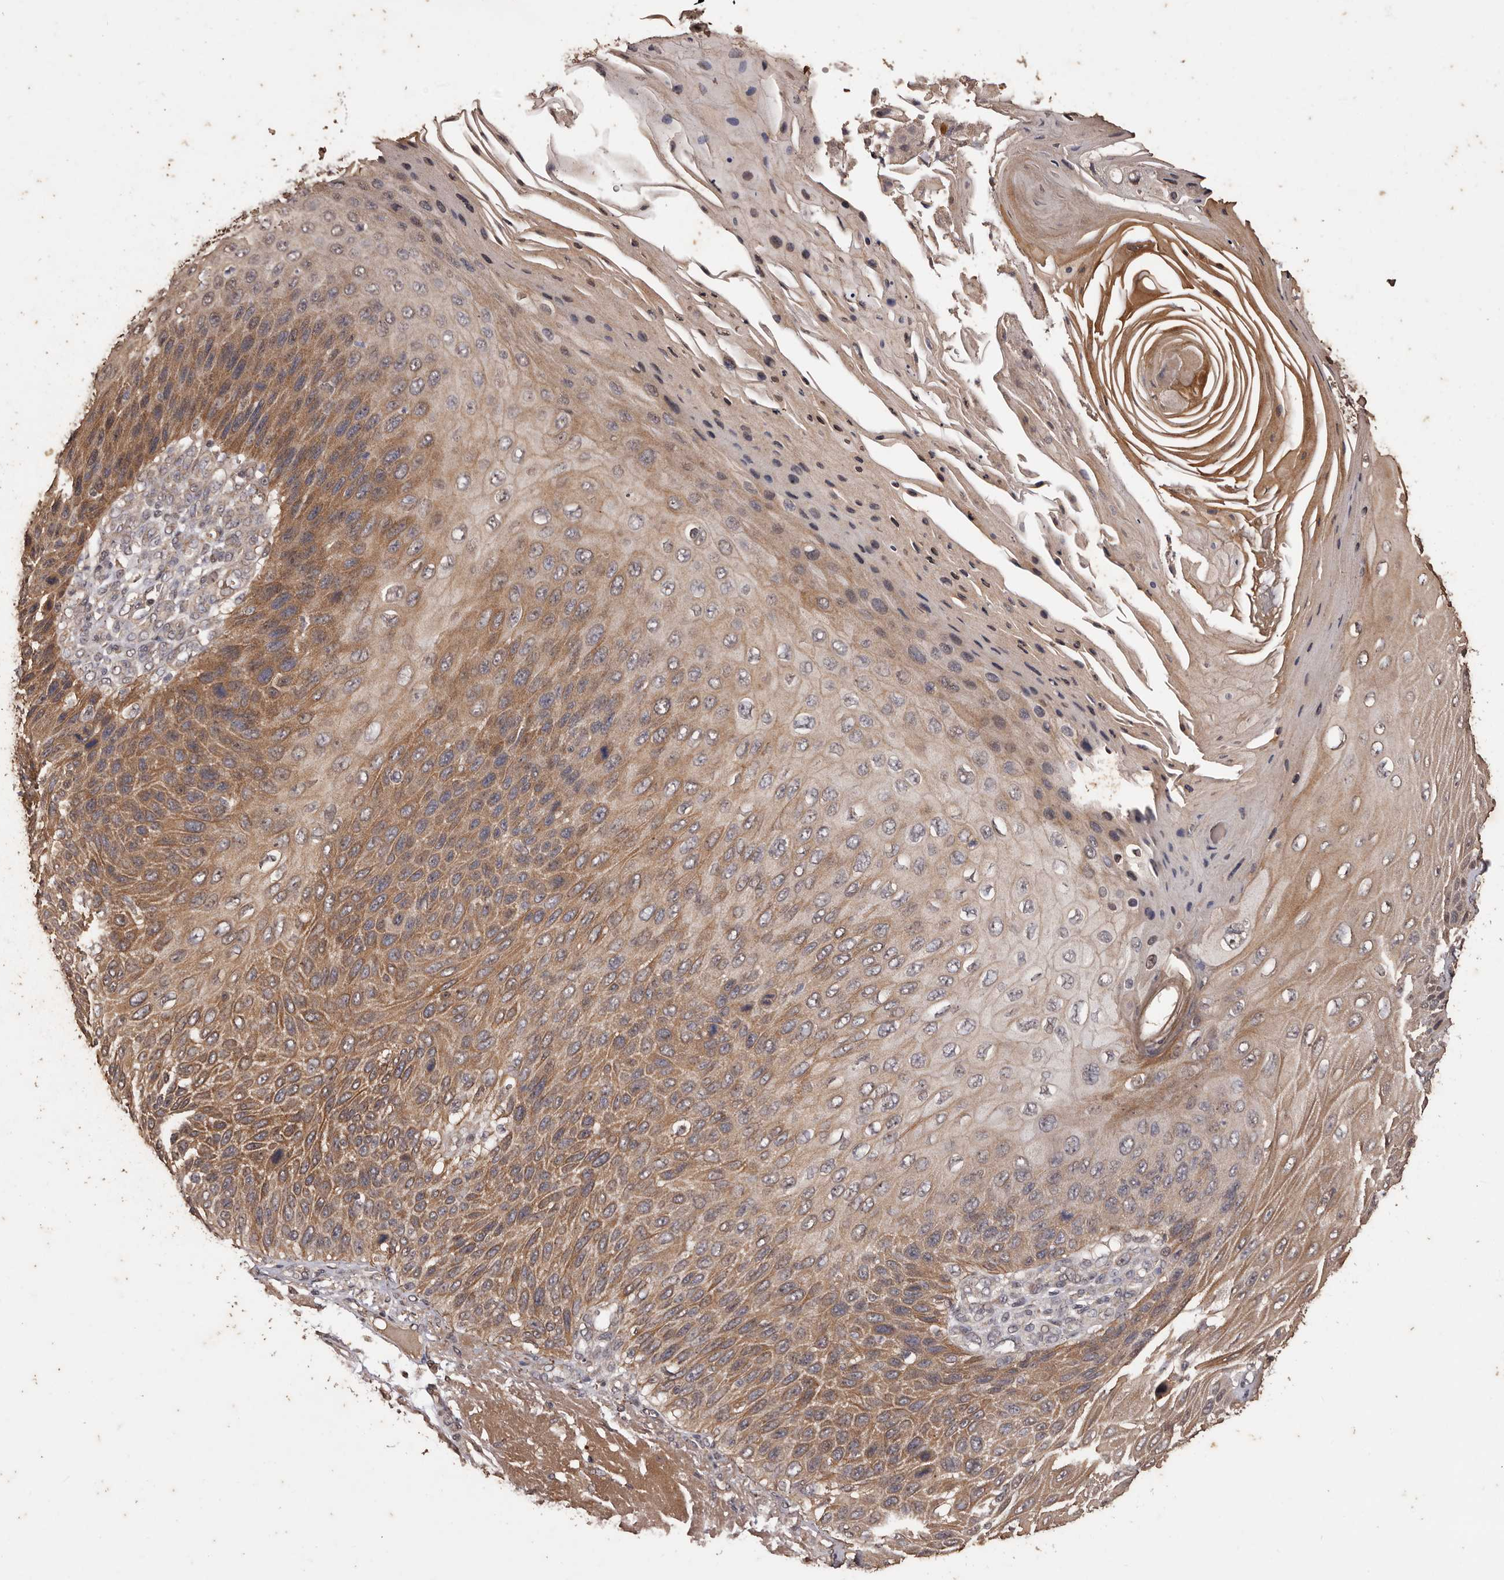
{"staining": {"intensity": "moderate", "quantity": ">75%", "location": "cytoplasmic/membranous"}, "tissue": "skin cancer", "cell_type": "Tumor cells", "image_type": "cancer", "snomed": [{"axis": "morphology", "description": "Squamous cell carcinoma, NOS"}, {"axis": "topography", "description": "Skin"}], "caption": "Skin cancer (squamous cell carcinoma) stained for a protein shows moderate cytoplasmic/membranous positivity in tumor cells. The staining is performed using DAB brown chromogen to label protein expression. The nuclei are counter-stained blue using hematoxylin.", "gene": "NAV1", "patient": {"sex": "female", "age": 88}}